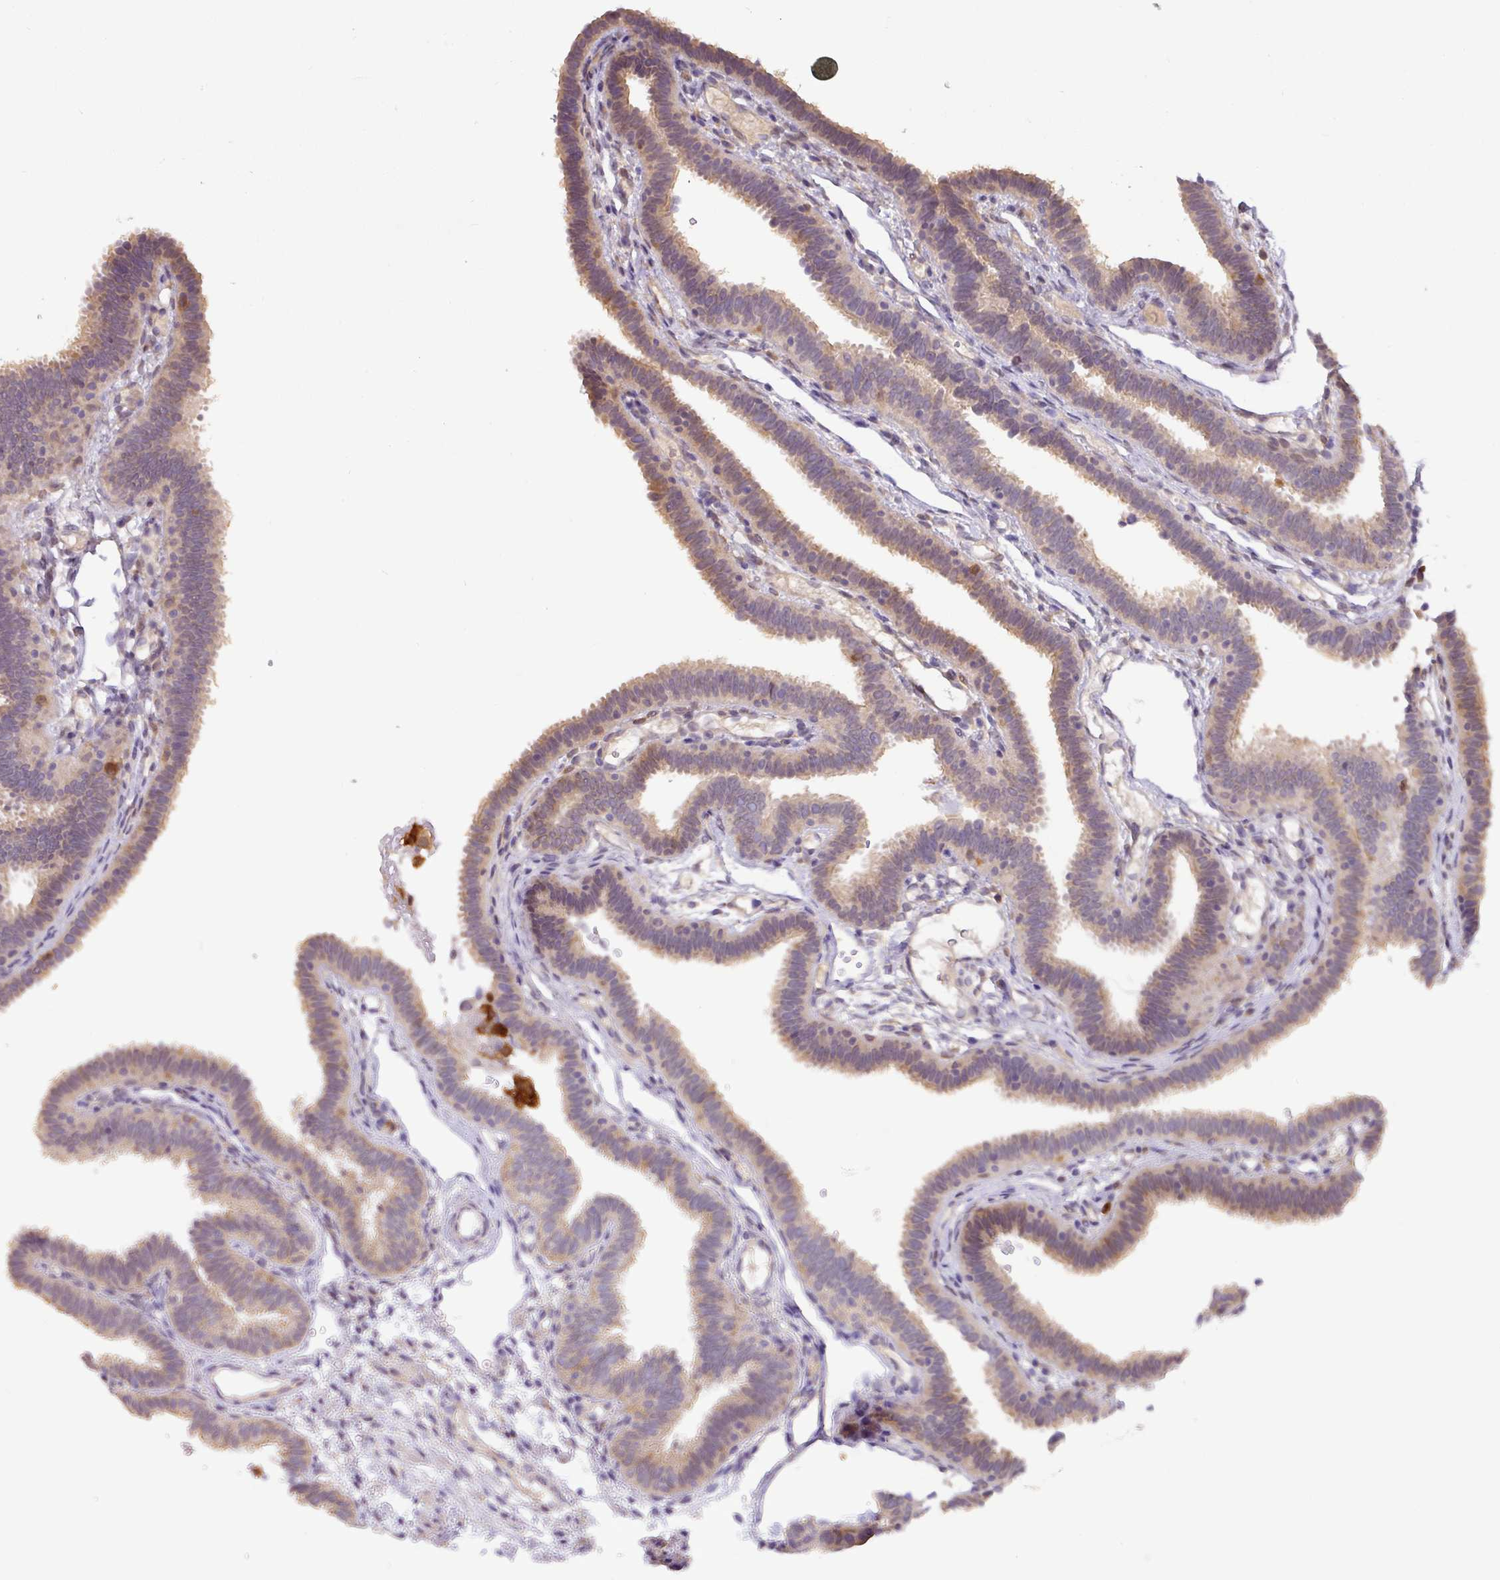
{"staining": {"intensity": "moderate", "quantity": ">75%", "location": "cytoplasmic/membranous"}, "tissue": "fallopian tube", "cell_type": "Glandular cells", "image_type": "normal", "snomed": [{"axis": "morphology", "description": "Normal tissue, NOS"}, {"axis": "topography", "description": "Fallopian tube"}], "caption": "Normal fallopian tube was stained to show a protein in brown. There is medium levels of moderate cytoplasmic/membranous staining in approximately >75% of glandular cells.", "gene": "GCNT7", "patient": {"sex": "female", "age": 37}}